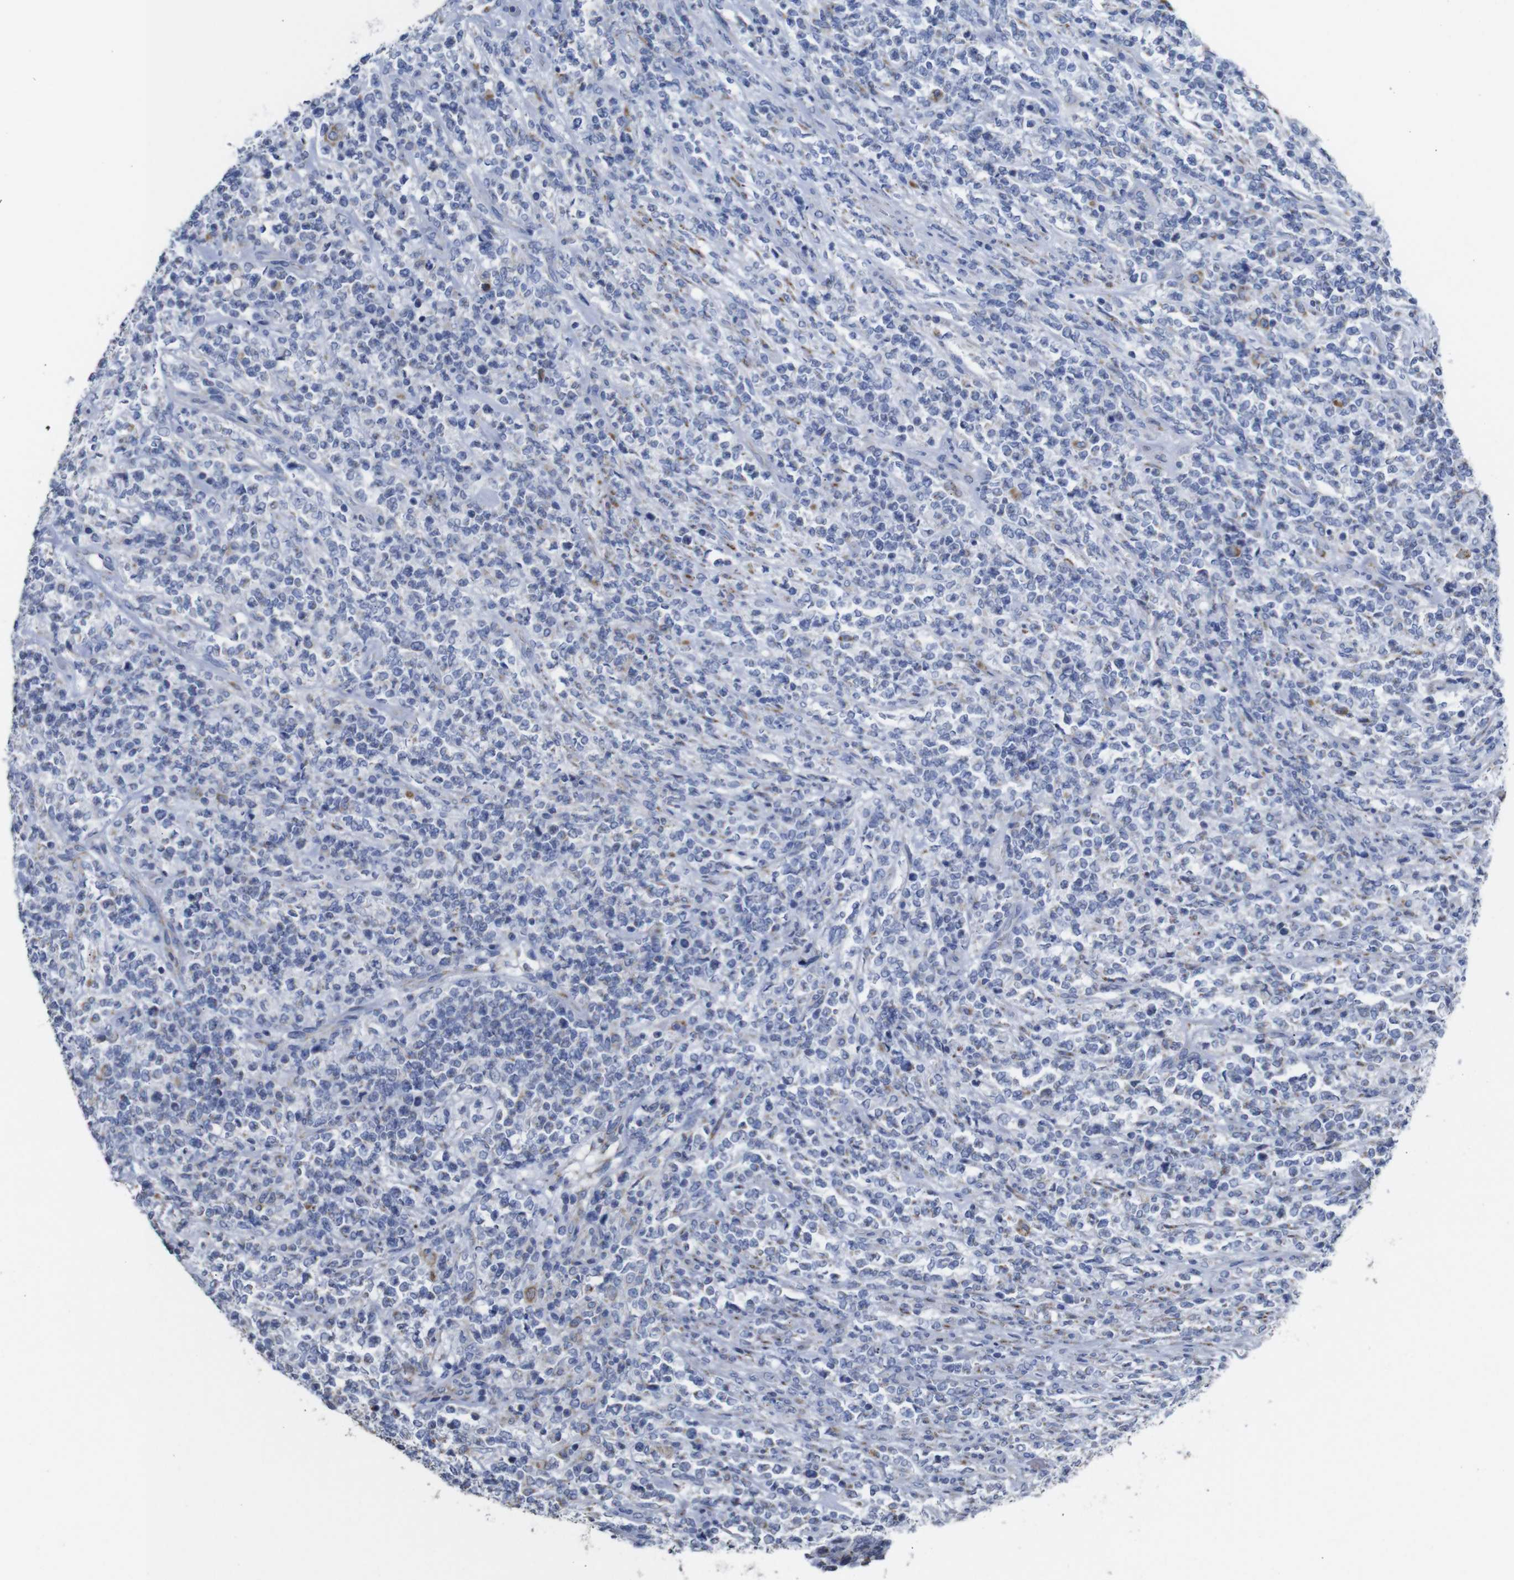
{"staining": {"intensity": "moderate", "quantity": "<25%", "location": "cytoplasmic/membranous"}, "tissue": "lymphoma", "cell_type": "Tumor cells", "image_type": "cancer", "snomed": [{"axis": "morphology", "description": "Malignant lymphoma, non-Hodgkin's type, High grade"}, {"axis": "topography", "description": "Soft tissue"}], "caption": "A low amount of moderate cytoplasmic/membranous expression is present in approximately <25% of tumor cells in lymphoma tissue.", "gene": "MAOA", "patient": {"sex": "male", "age": 18}}